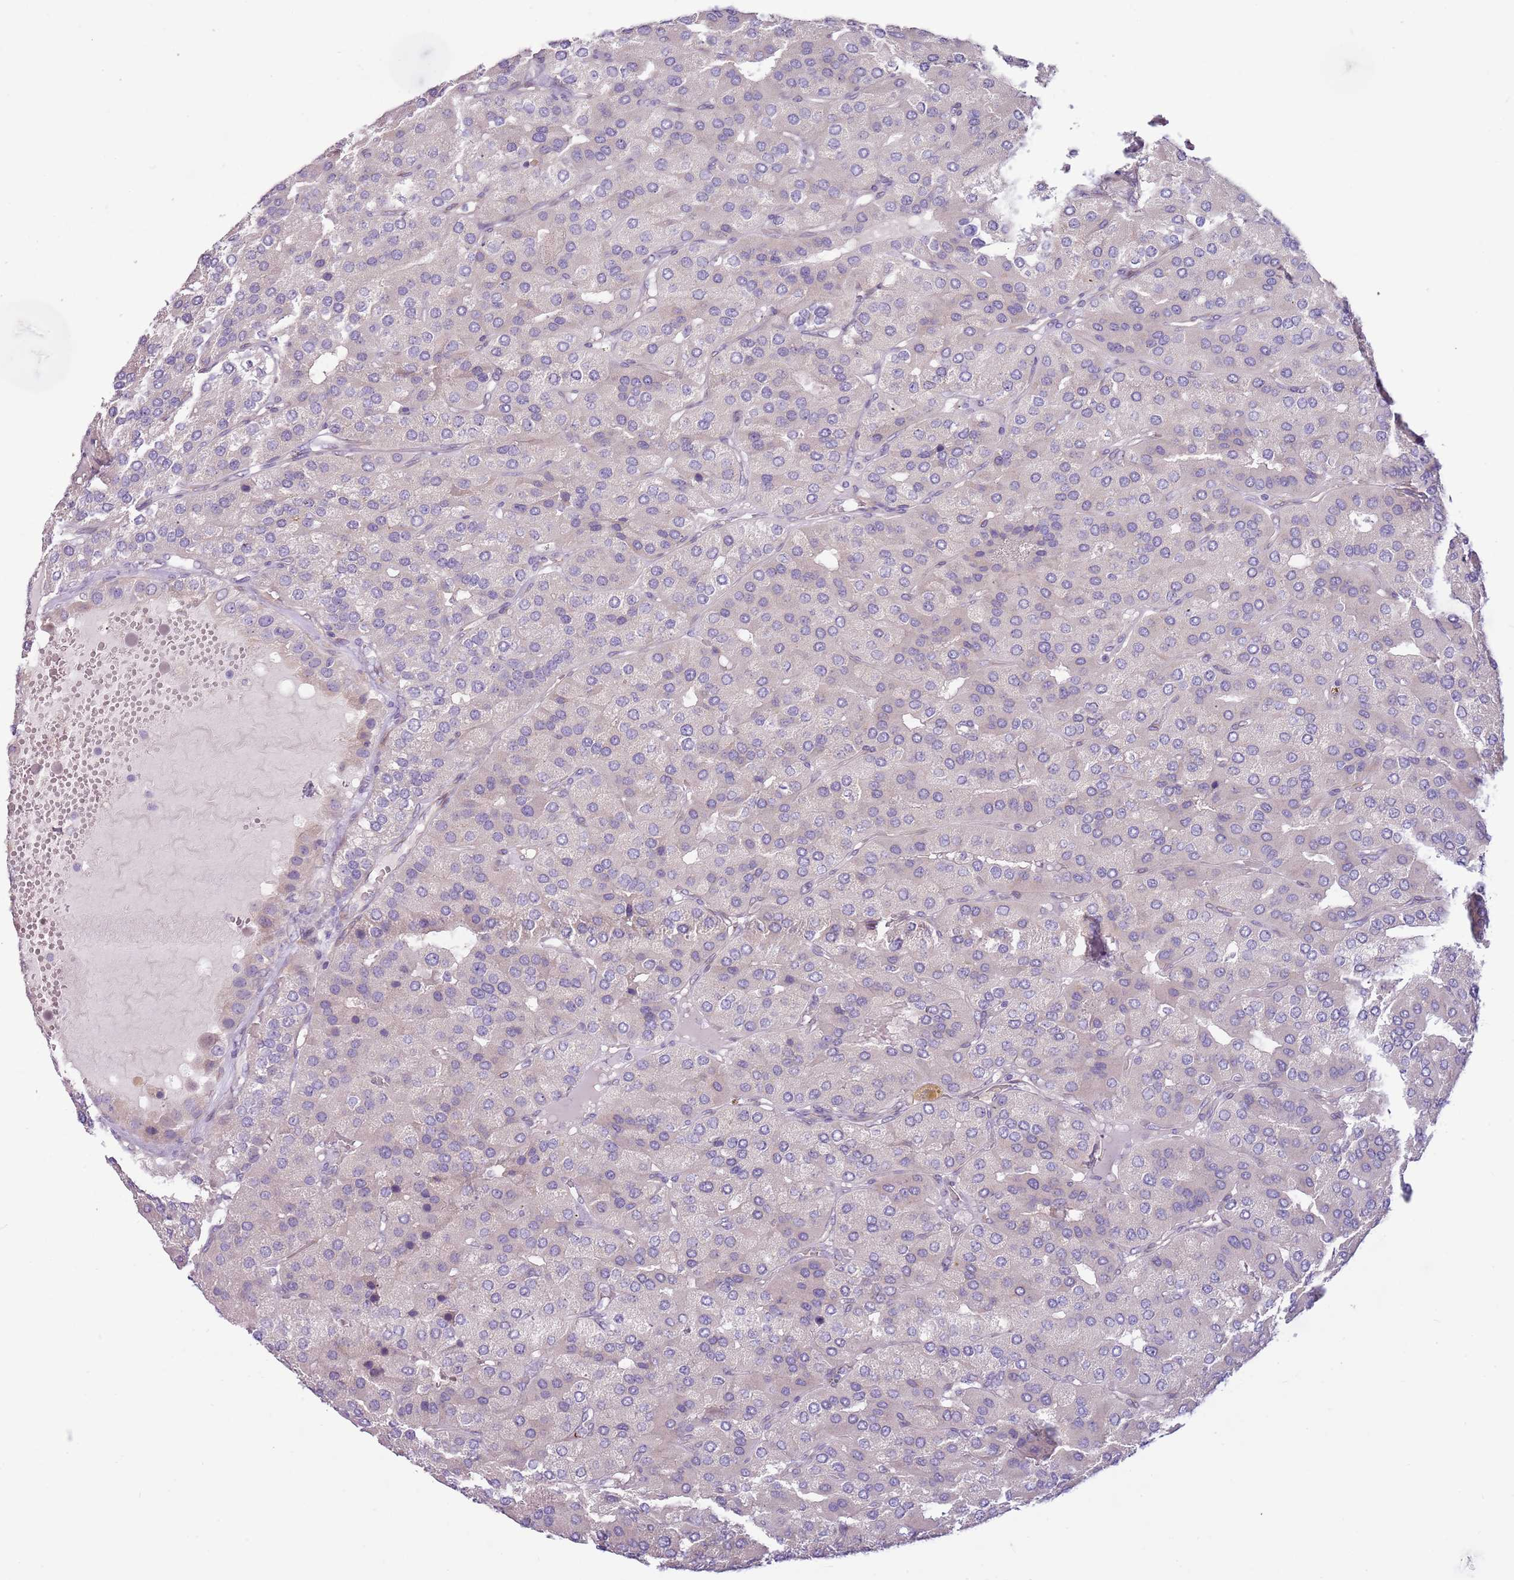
{"staining": {"intensity": "negative", "quantity": "none", "location": "none"}, "tissue": "parathyroid gland", "cell_type": "Glandular cells", "image_type": "normal", "snomed": [{"axis": "morphology", "description": "Normal tissue, NOS"}, {"axis": "morphology", "description": "Adenoma, NOS"}, {"axis": "topography", "description": "Parathyroid gland"}], "caption": "Parathyroid gland stained for a protein using IHC demonstrates no staining glandular cells.", "gene": "MRO", "patient": {"sex": "female", "age": 86}}